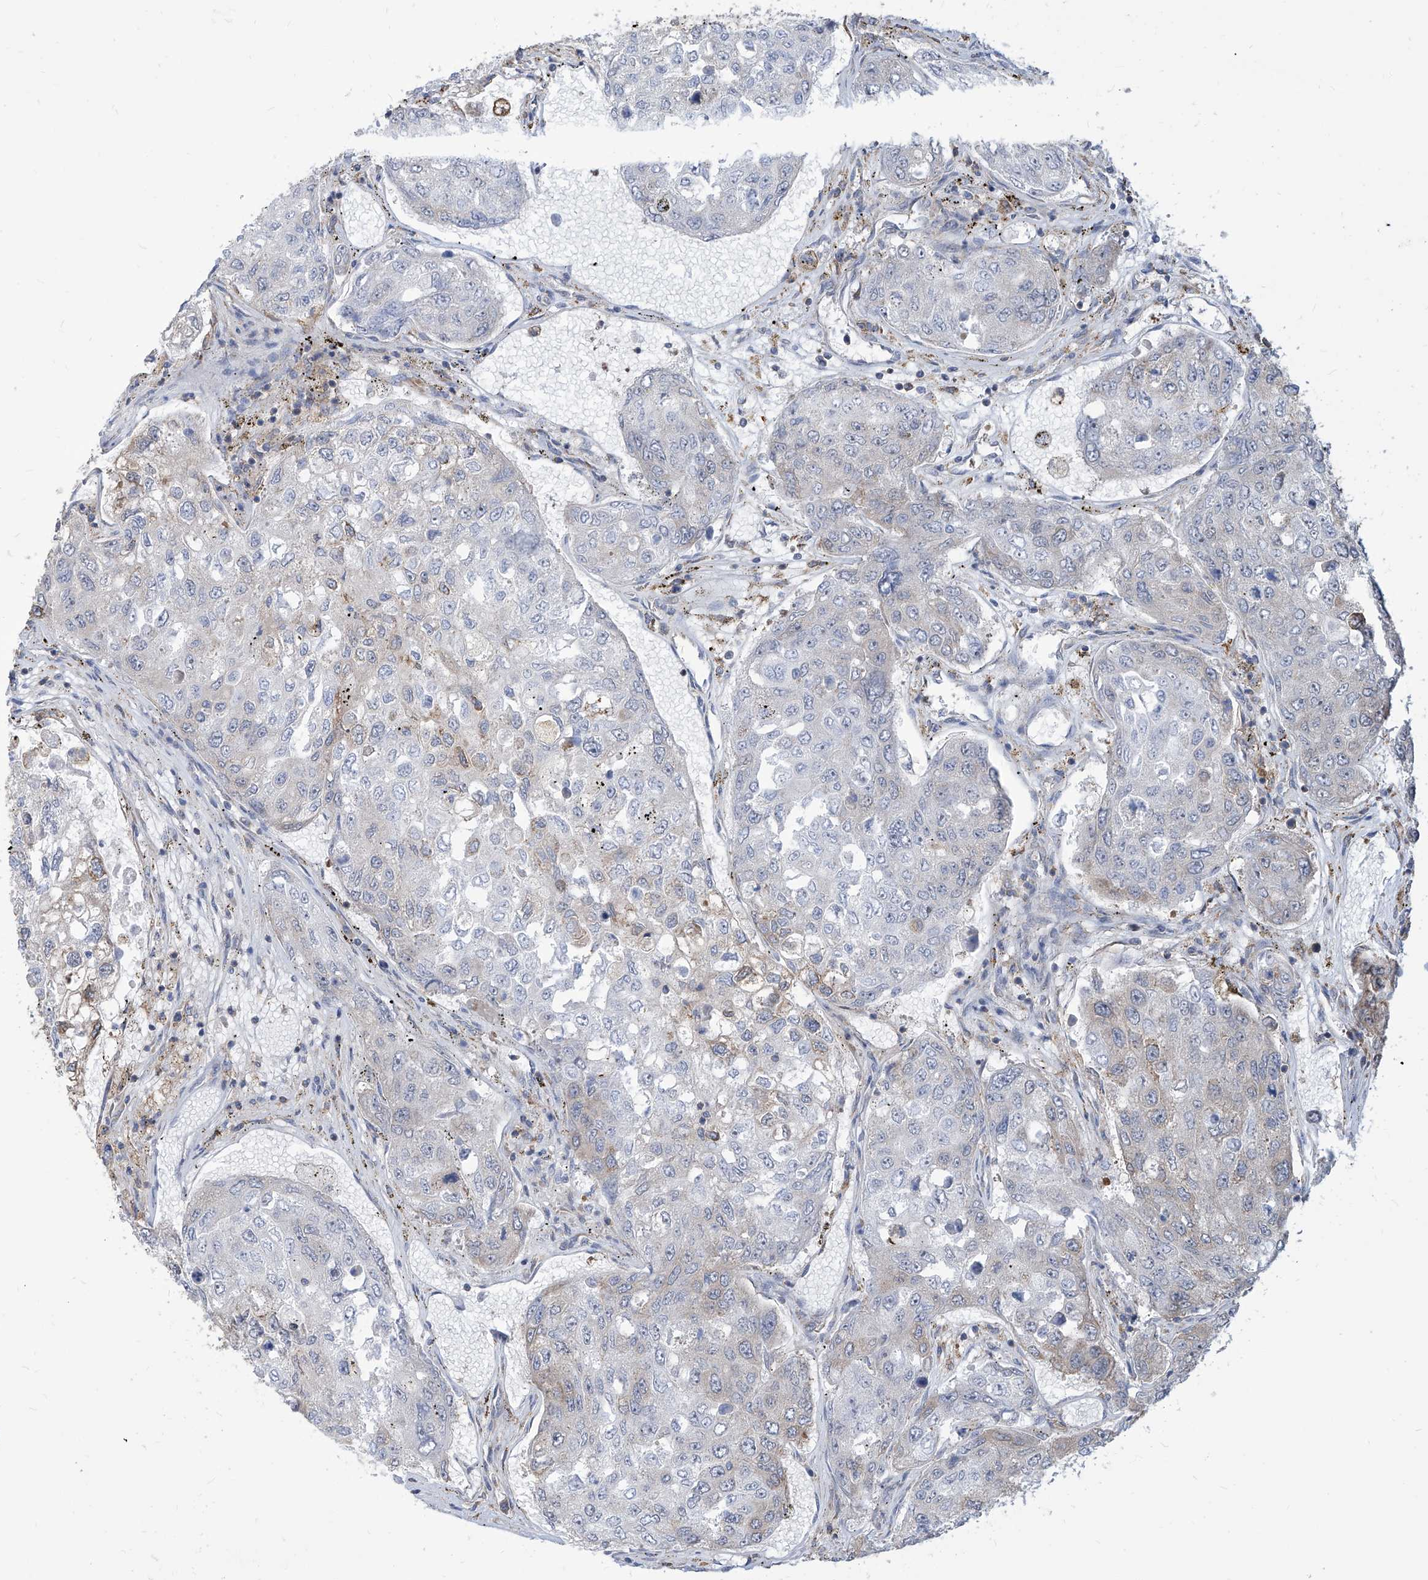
{"staining": {"intensity": "moderate", "quantity": "<25%", "location": "cytoplasmic/membranous"}, "tissue": "urothelial cancer", "cell_type": "Tumor cells", "image_type": "cancer", "snomed": [{"axis": "morphology", "description": "Urothelial carcinoma, High grade"}, {"axis": "topography", "description": "Lymph node"}, {"axis": "topography", "description": "Urinary bladder"}], "caption": "Urothelial carcinoma (high-grade) stained with a brown dye reveals moderate cytoplasmic/membranous positive positivity in about <25% of tumor cells.", "gene": "FAM83B", "patient": {"sex": "male", "age": 51}}